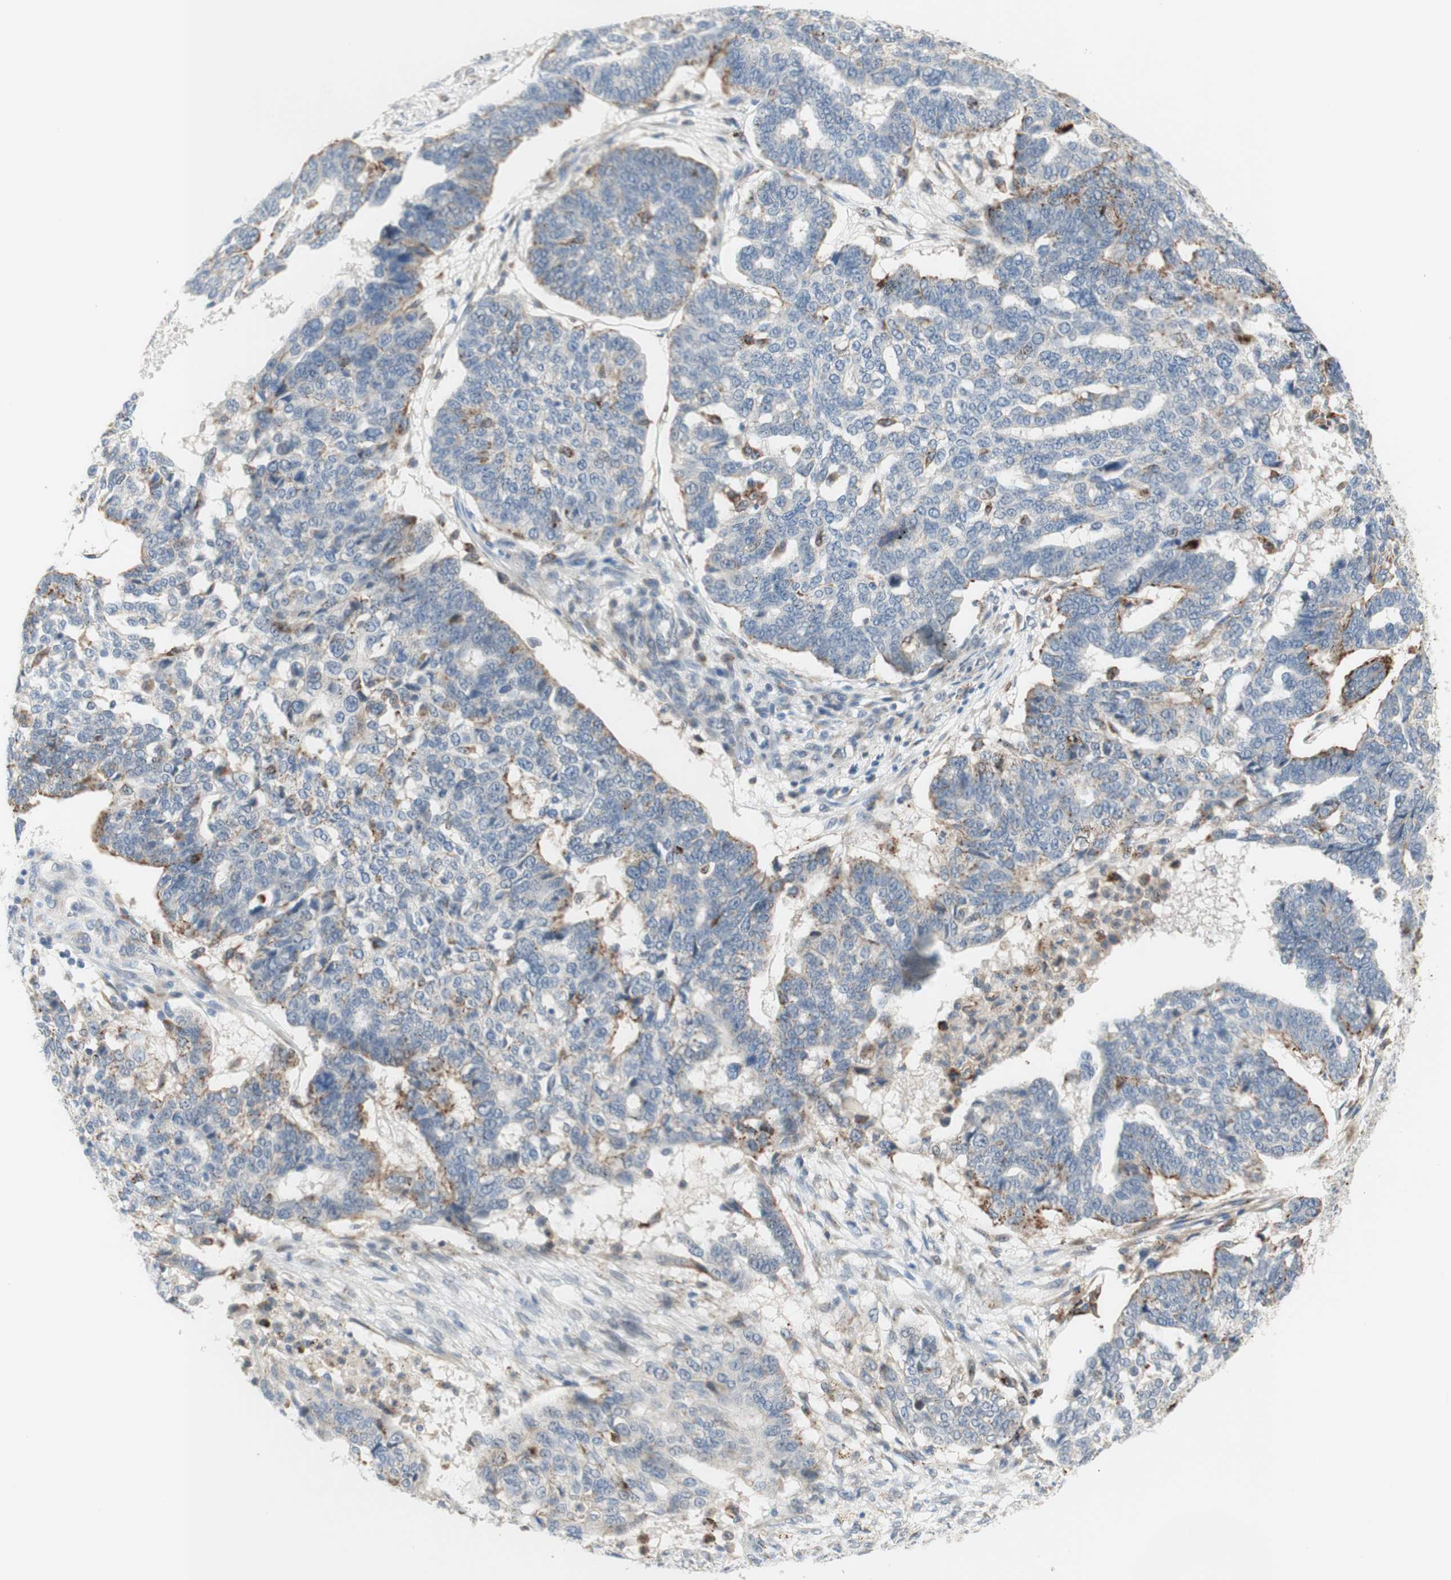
{"staining": {"intensity": "moderate", "quantity": "<25%", "location": "cytoplasmic/membranous"}, "tissue": "ovarian cancer", "cell_type": "Tumor cells", "image_type": "cancer", "snomed": [{"axis": "morphology", "description": "Cystadenocarcinoma, serous, NOS"}, {"axis": "topography", "description": "Ovary"}], "caption": "Immunohistochemistry (IHC) image of neoplastic tissue: human ovarian cancer (serous cystadenocarcinoma) stained using immunohistochemistry demonstrates low levels of moderate protein expression localized specifically in the cytoplasmic/membranous of tumor cells, appearing as a cytoplasmic/membranous brown color.", "gene": "GAPT", "patient": {"sex": "female", "age": 59}}